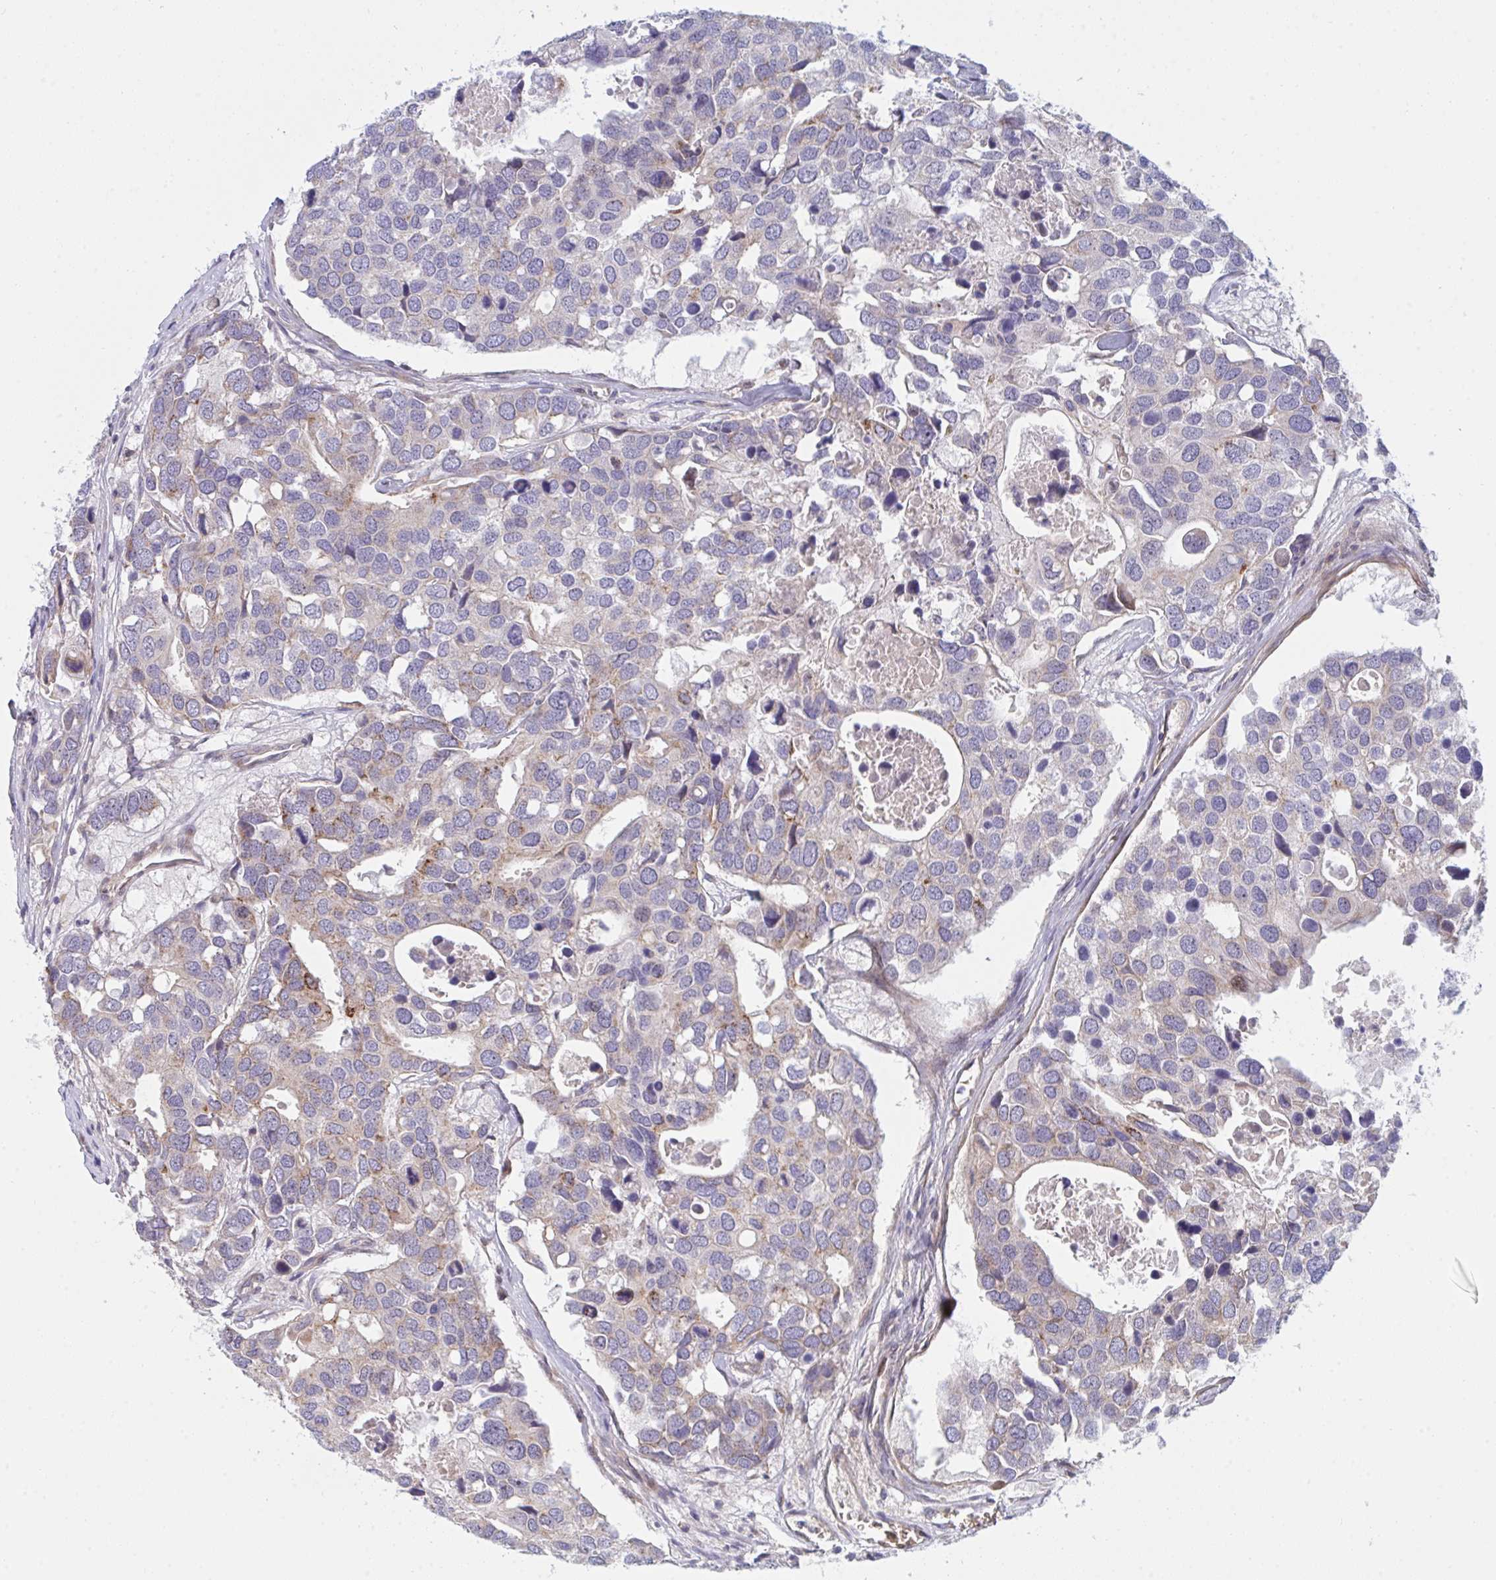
{"staining": {"intensity": "weak", "quantity": "<25%", "location": "cytoplasmic/membranous"}, "tissue": "breast cancer", "cell_type": "Tumor cells", "image_type": "cancer", "snomed": [{"axis": "morphology", "description": "Duct carcinoma"}, {"axis": "topography", "description": "Breast"}], "caption": "Tumor cells show no significant protein staining in breast cancer (intraductal carcinoma).", "gene": "TNFSF4", "patient": {"sex": "female", "age": 83}}